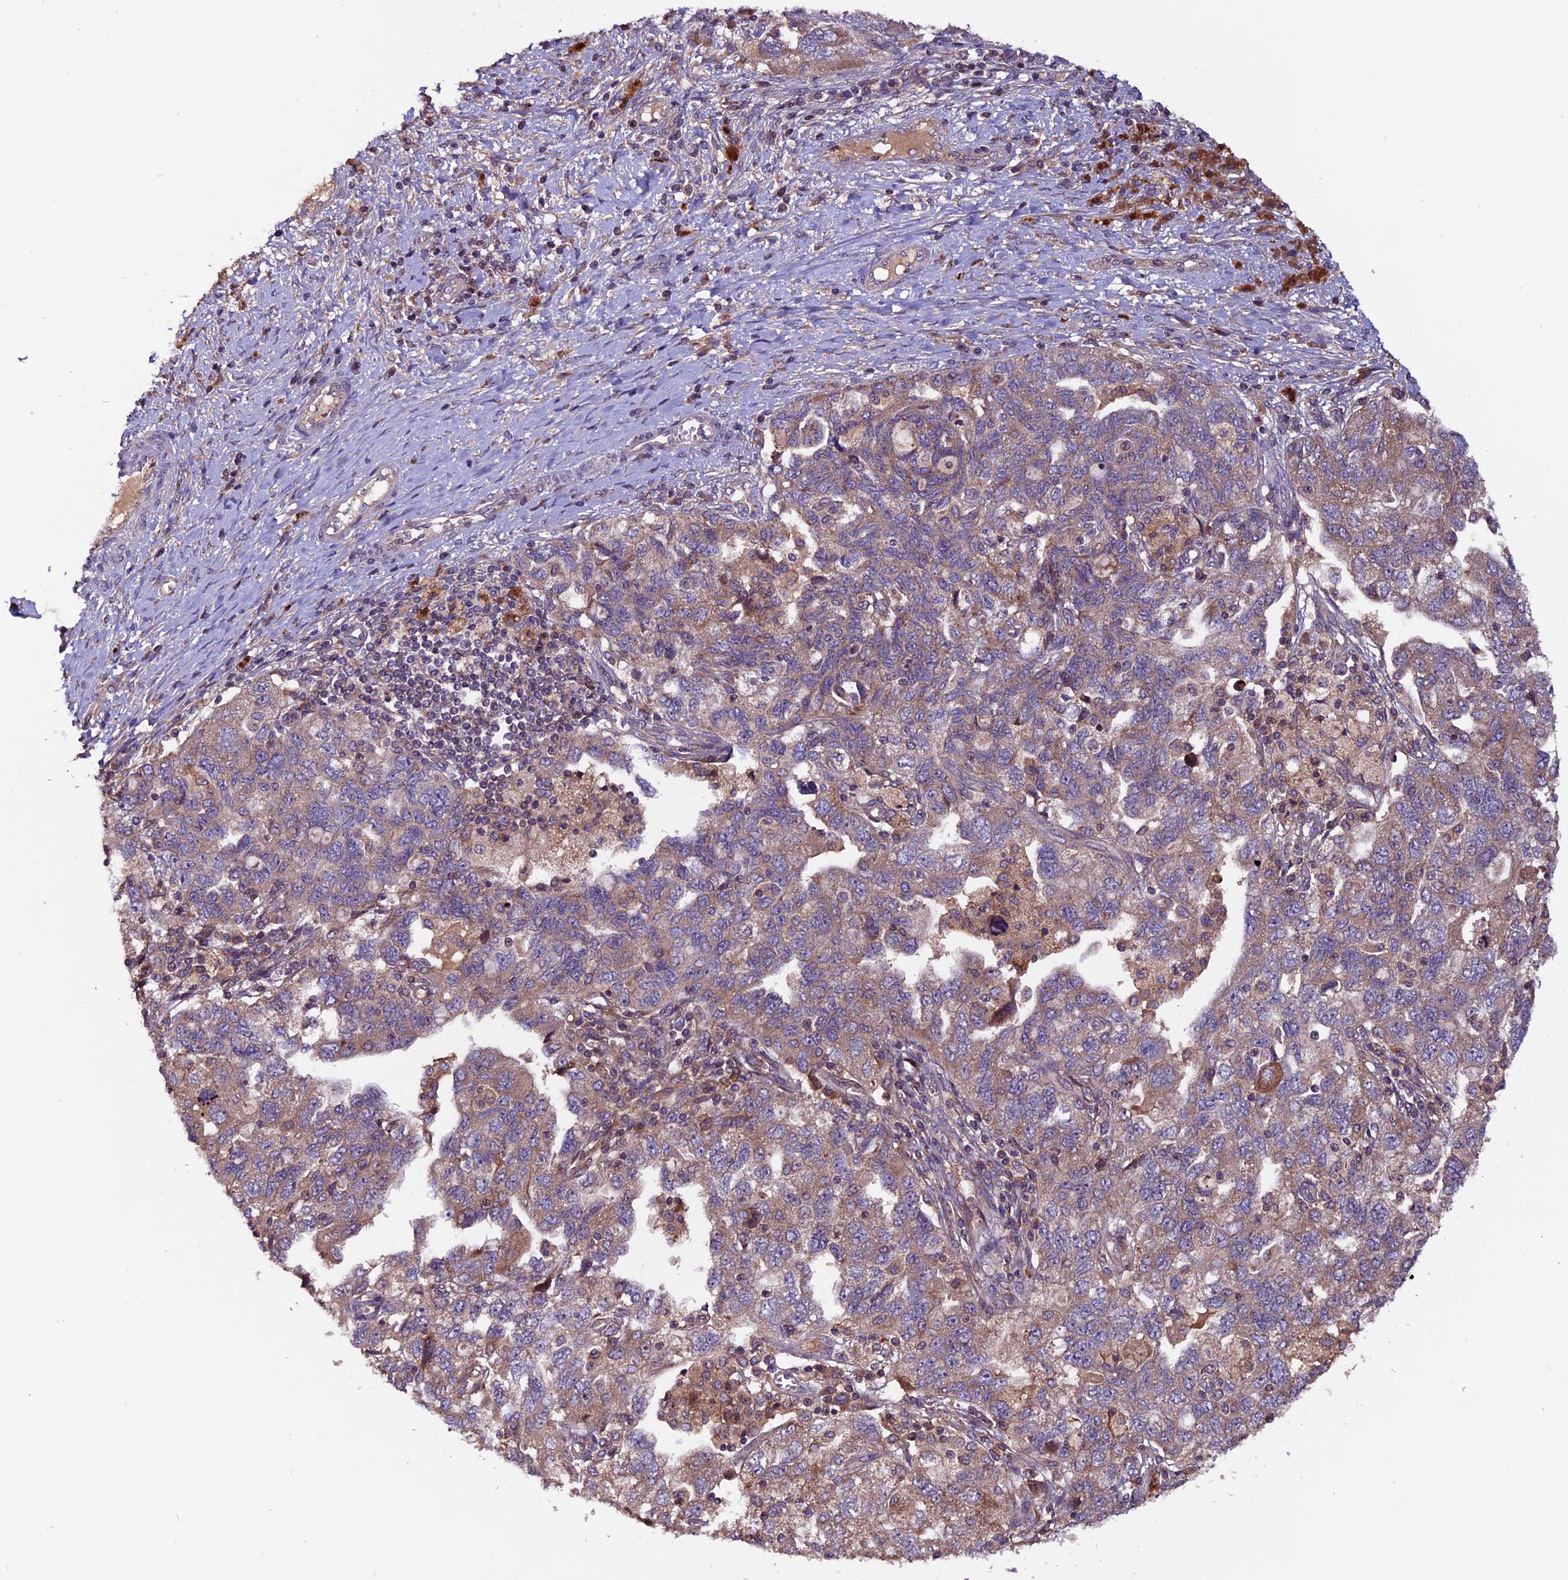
{"staining": {"intensity": "weak", "quantity": "25%-75%", "location": "cytoplasmic/membranous"}, "tissue": "ovarian cancer", "cell_type": "Tumor cells", "image_type": "cancer", "snomed": [{"axis": "morphology", "description": "Carcinoma, NOS"}, {"axis": "morphology", "description": "Cystadenocarcinoma, serous, NOS"}, {"axis": "topography", "description": "Ovary"}], "caption": "Human carcinoma (ovarian) stained for a protein (brown) demonstrates weak cytoplasmic/membranous positive expression in about 25%-75% of tumor cells.", "gene": "ZNF598", "patient": {"sex": "female", "age": 69}}